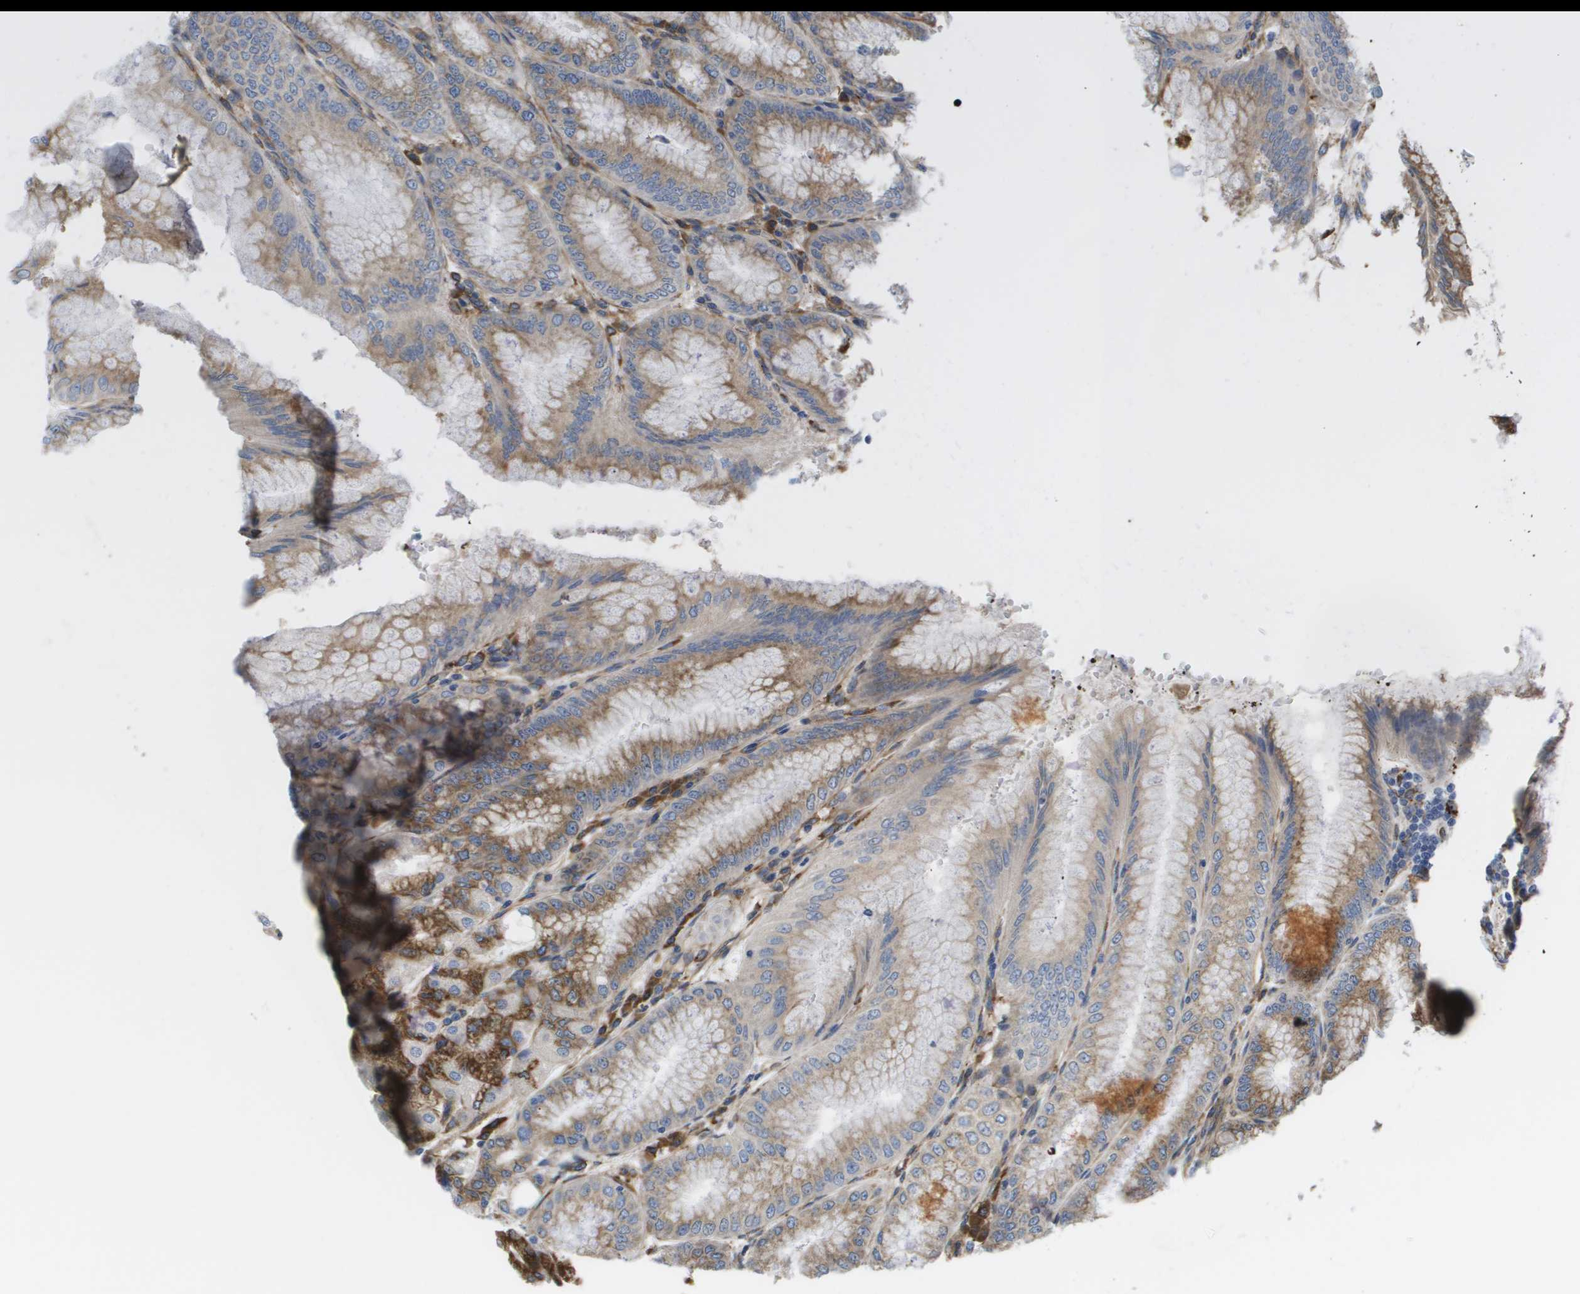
{"staining": {"intensity": "moderate", "quantity": "25%-75%", "location": "cytoplasmic/membranous"}, "tissue": "stomach", "cell_type": "Glandular cells", "image_type": "normal", "snomed": [{"axis": "morphology", "description": "Normal tissue, NOS"}, {"axis": "topography", "description": "Stomach, lower"}], "caption": "Protein expression analysis of normal stomach reveals moderate cytoplasmic/membranous expression in about 25%-75% of glandular cells. The protein of interest is stained brown, and the nuclei are stained in blue (DAB IHC with brightfield microscopy, high magnification).", "gene": "ST3GAL2", "patient": {"sex": "male", "age": 71}}